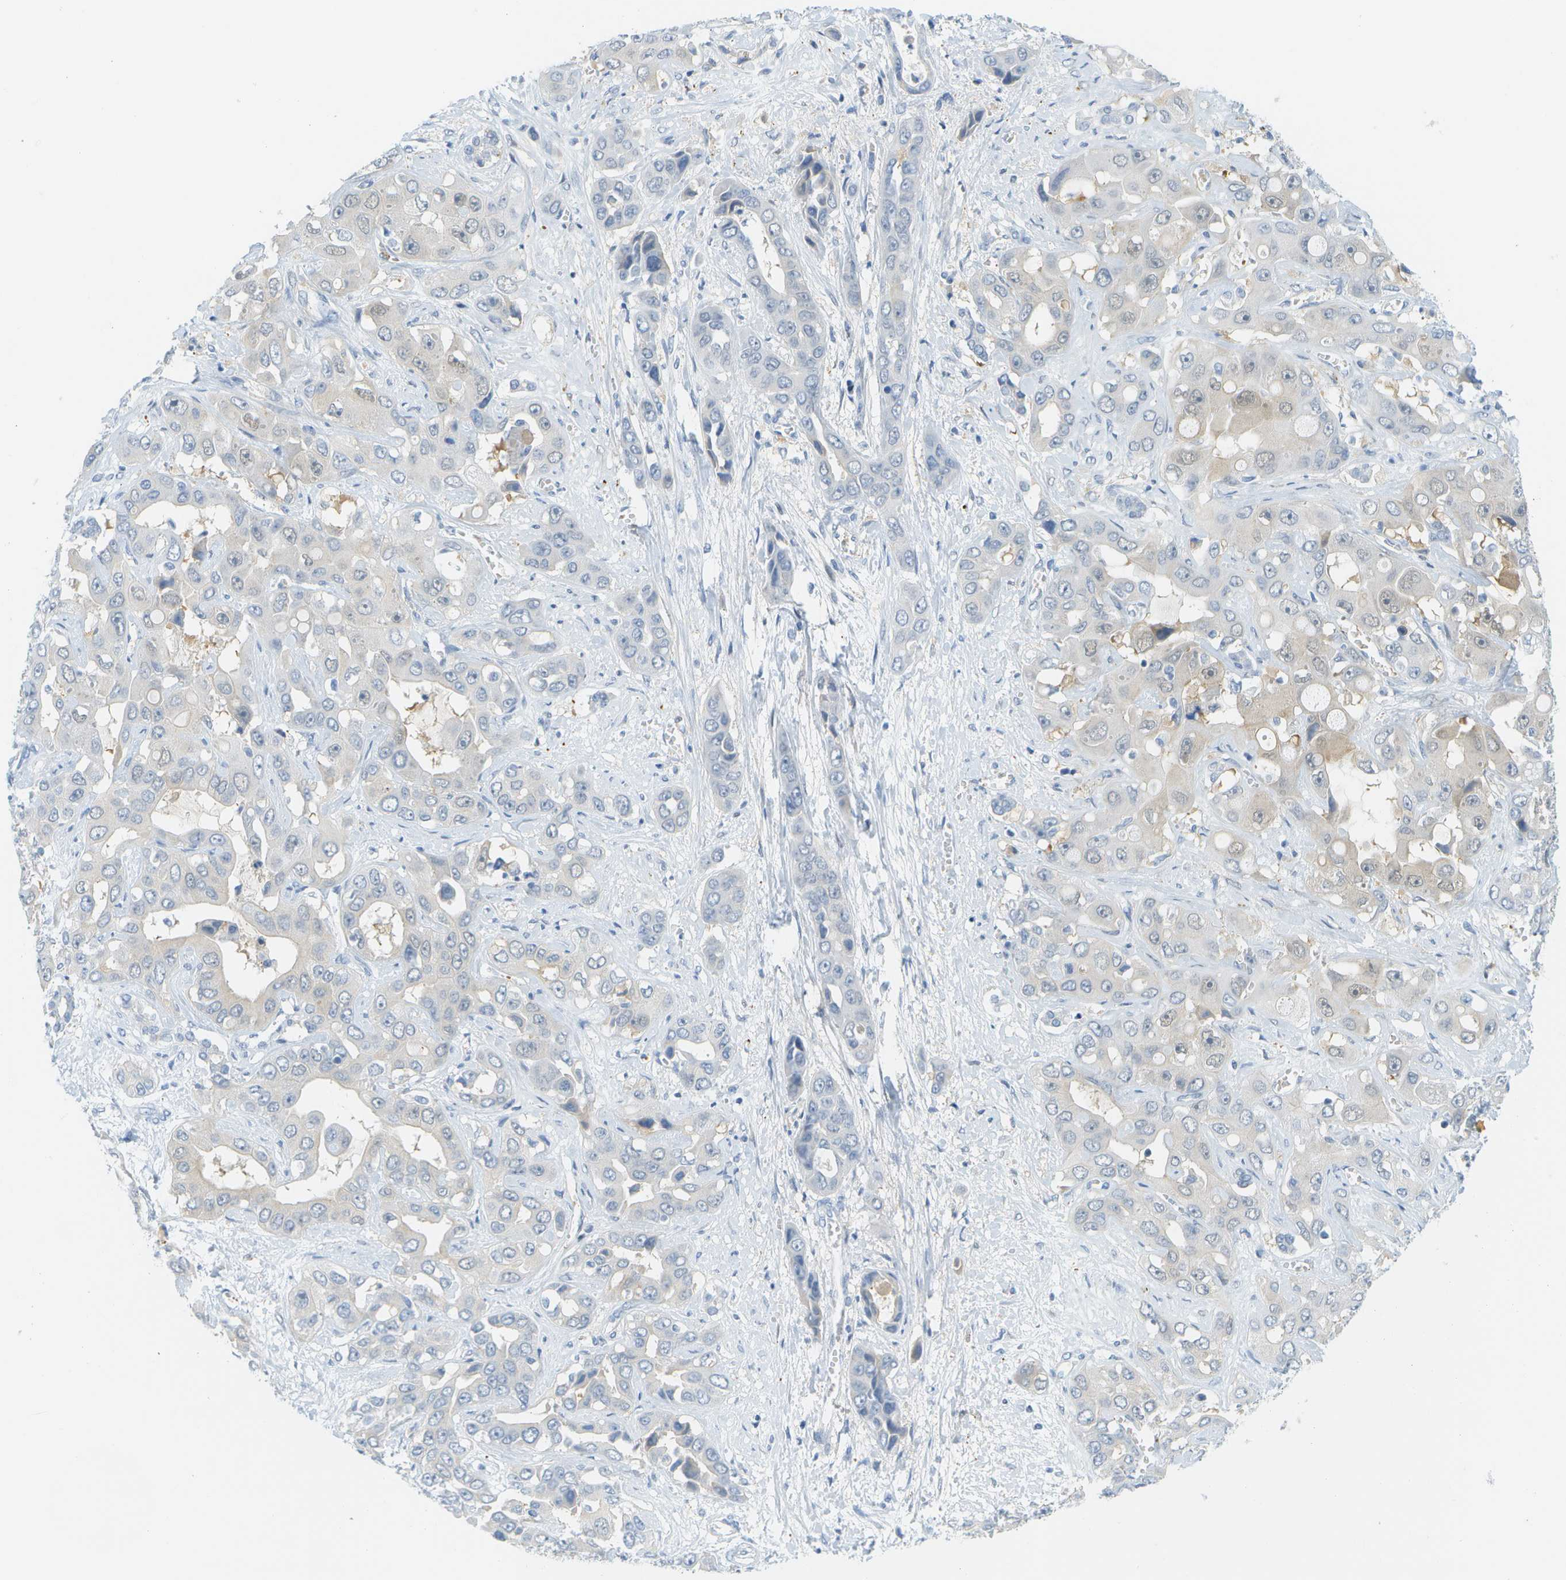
{"staining": {"intensity": "negative", "quantity": "none", "location": "none"}, "tissue": "liver cancer", "cell_type": "Tumor cells", "image_type": "cancer", "snomed": [{"axis": "morphology", "description": "Cholangiocarcinoma"}, {"axis": "topography", "description": "Liver"}], "caption": "An immunohistochemistry (IHC) photomicrograph of liver cancer is shown. There is no staining in tumor cells of liver cancer. (Brightfield microscopy of DAB immunohistochemistry (IHC) at high magnification).", "gene": "CUL9", "patient": {"sex": "female", "age": 52}}